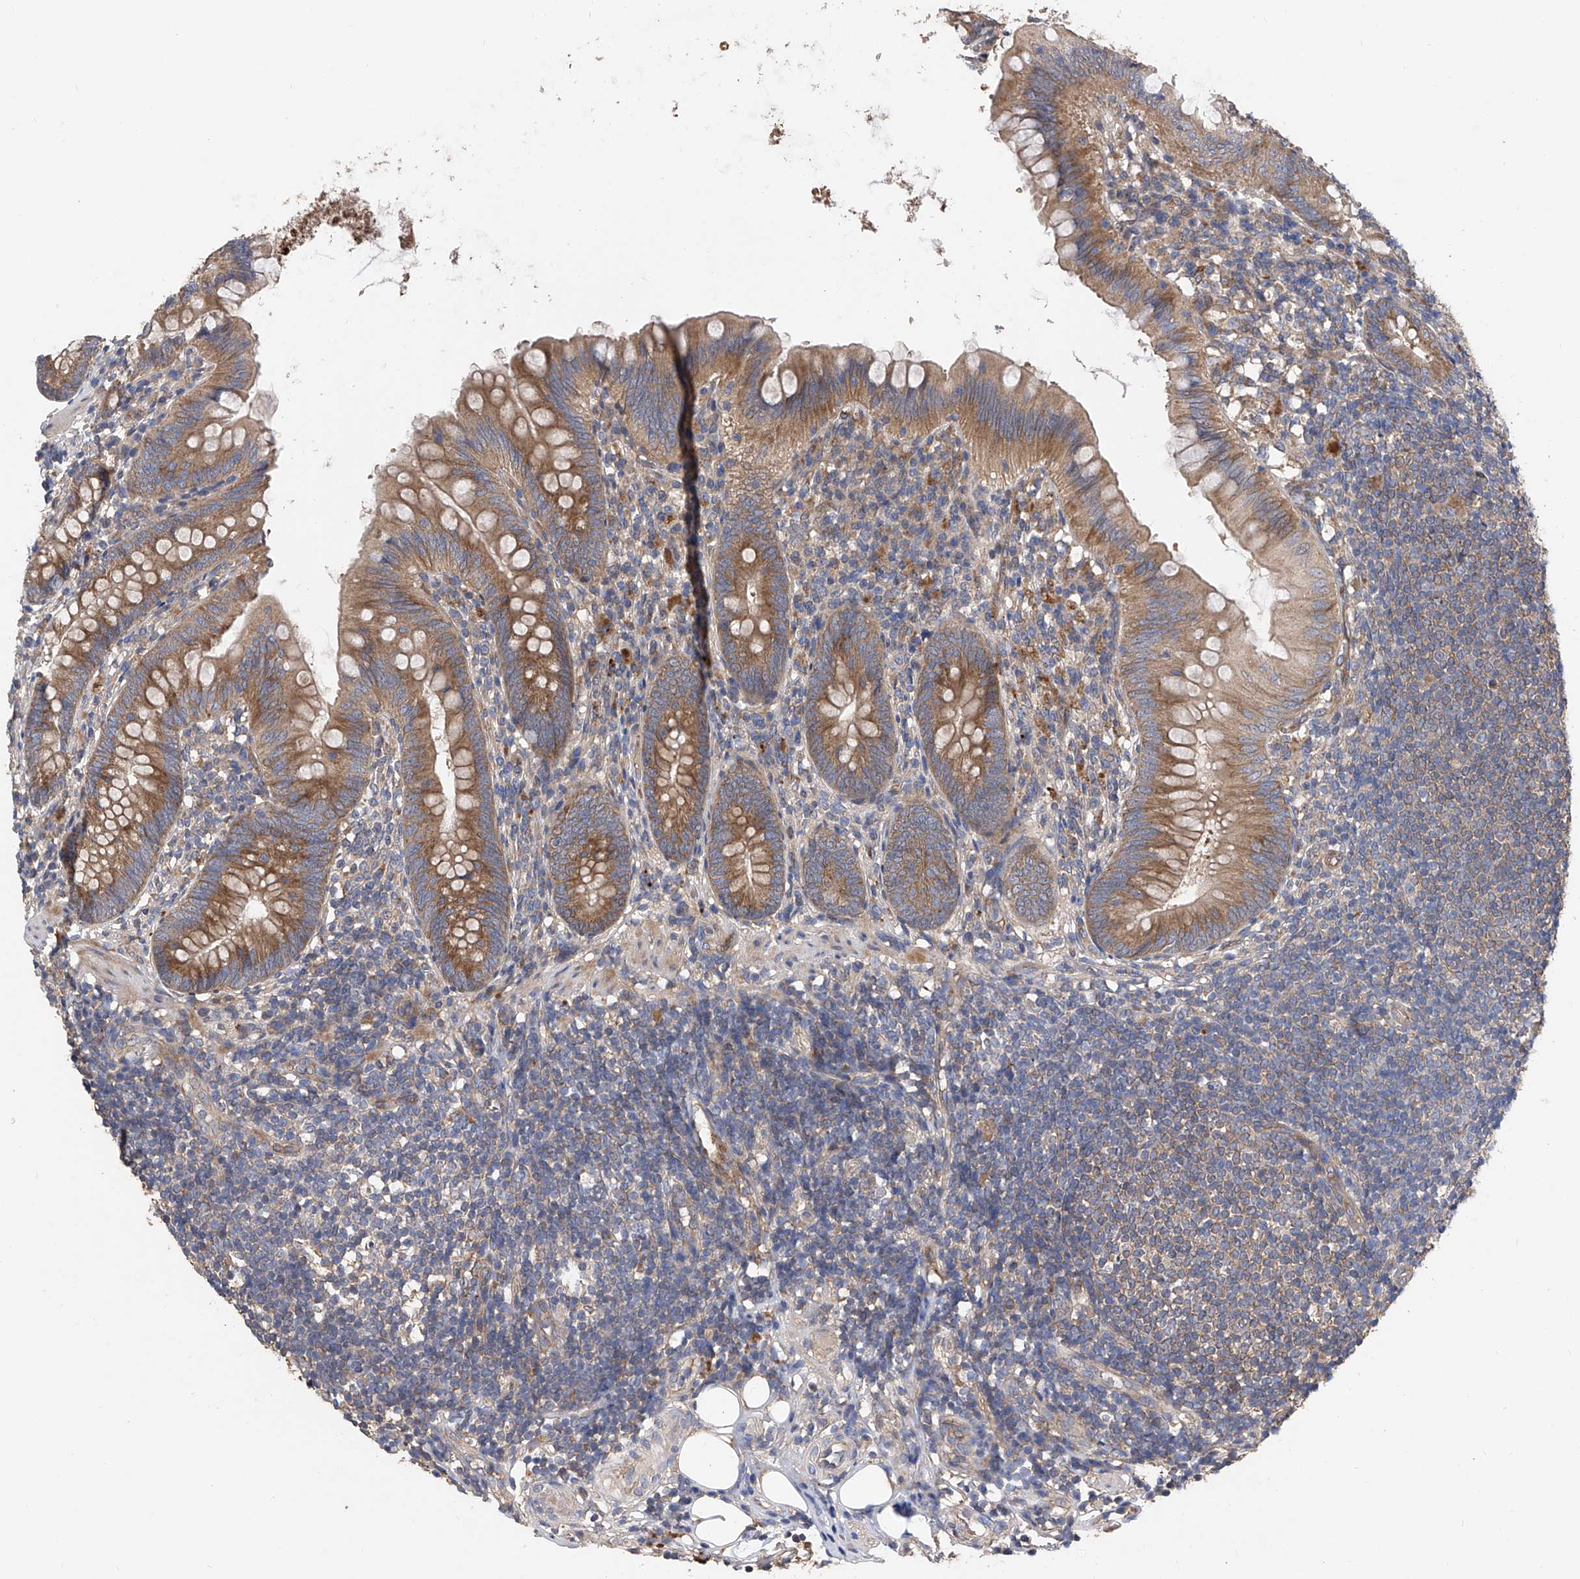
{"staining": {"intensity": "moderate", "quantity": ">75%", "location": "cytoplasmic/membranous"}, "tissue": "appendix", "cell_type": "Glandular cells", "image_type": "normal", "snomed": [{"axis": "morphology", "description": "Normal tissue, NOS"}, {"axis": "topography", "description": "Appendix"}], "caption": "High-power microscopy captured an IHC photomicrograph of normal appendix, revealing moderate cytoplasmic/membranous staining in about >75% of glandular cells.", "gene": "PTK2", "patient": {"sex": "female", "age": 62}}